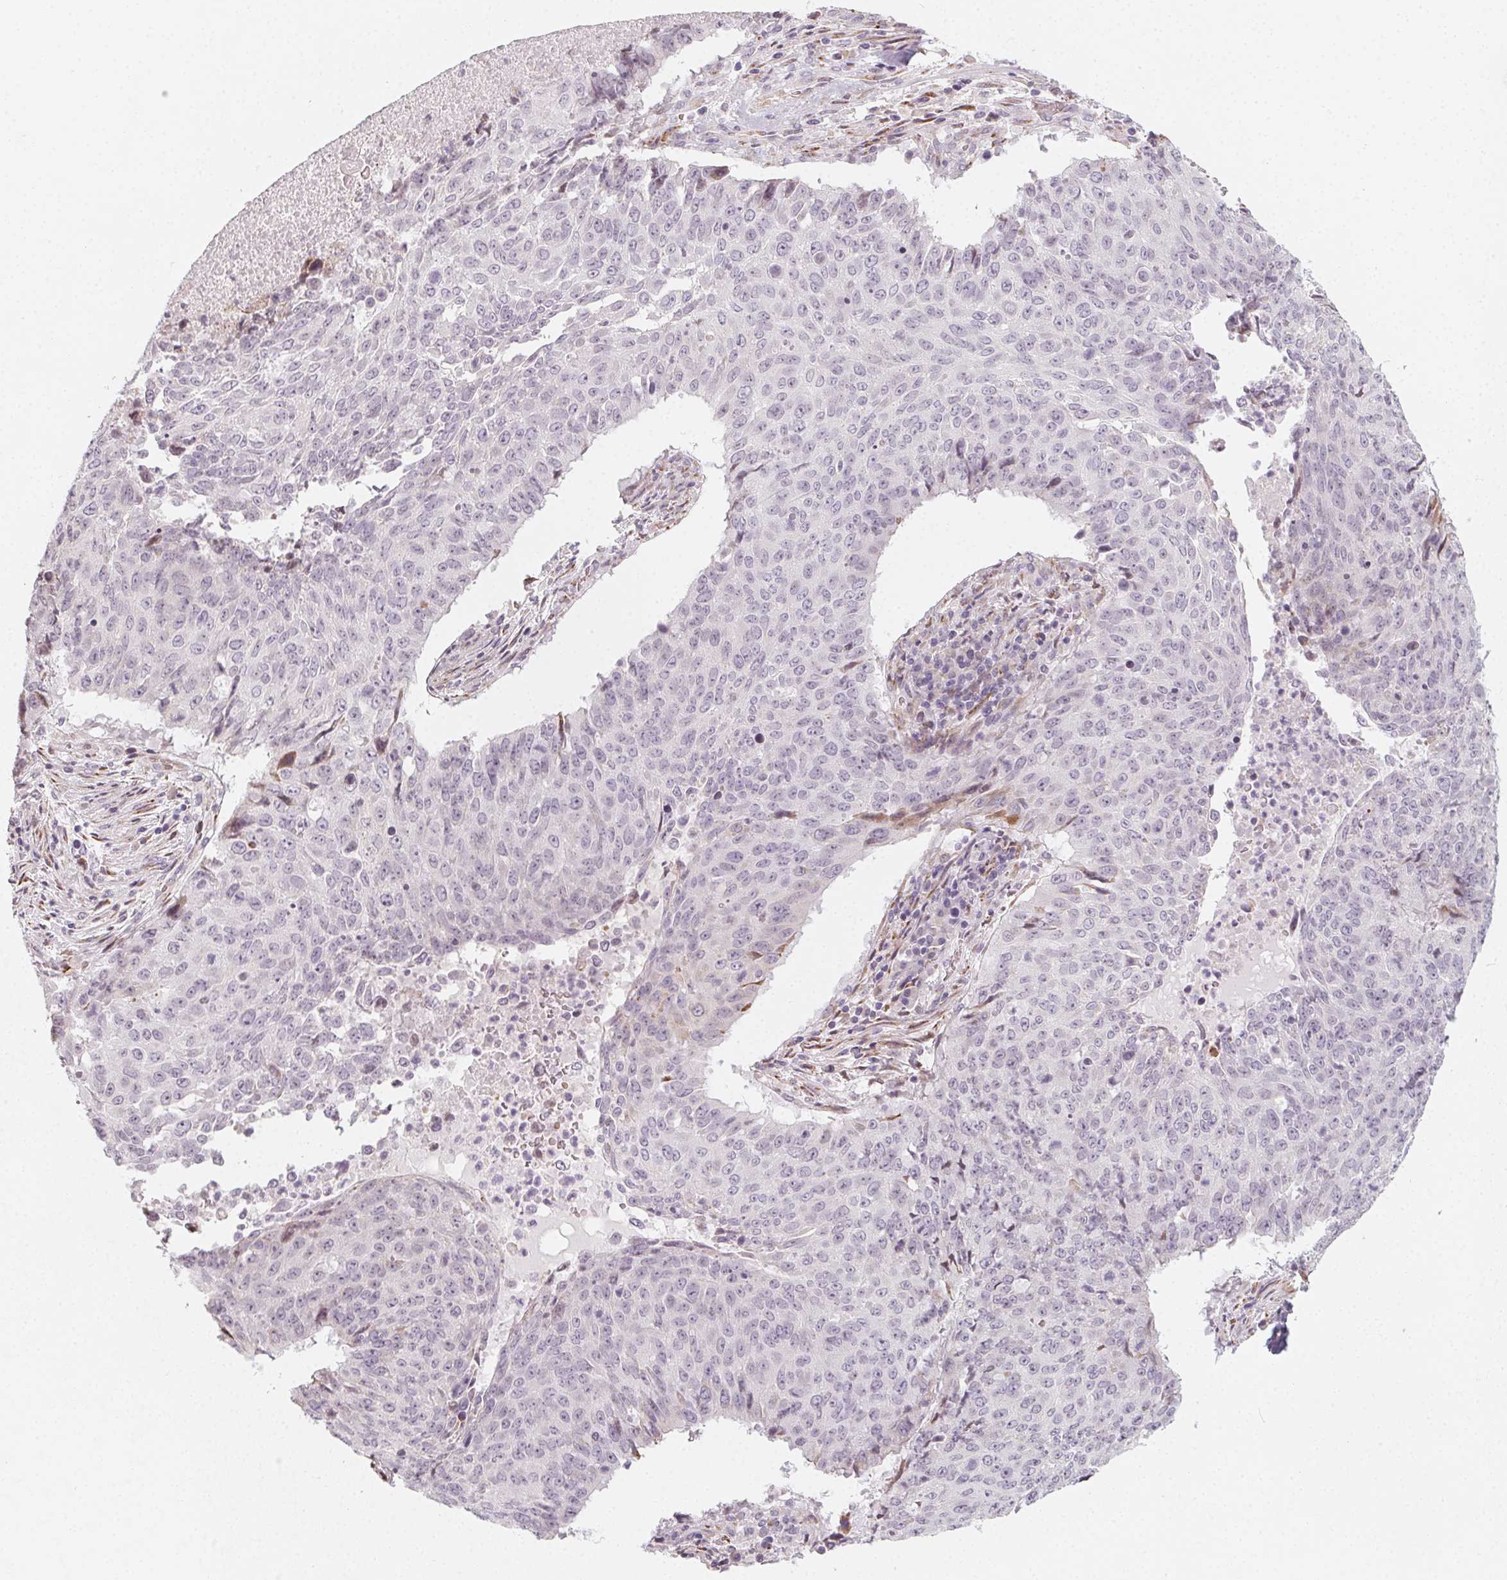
{"staining": {"intensity": "negative", "quantity": "none", "location": "none"}, "tissue": "lung cancer", "cell_type": "Tumor cells", "image_type": "cancer", "snomed": [{"axis": "morphology", "description": "Normal tissue, NOS"}, {"axis": "morphology", "description": "Squamous cell carcinoma, NOS"}, {"axis": "topography", "description": "Bronchus"}, {"axis": "topography", "description": "Lung"}], "caption": "Immunohistochemistry histopathology image of human lung cancer stained for a protein (brown), which demonstrates no staining in tumor cells.", "gene": "CCDC96", "patient": {"sex": "male", "age": 64}}